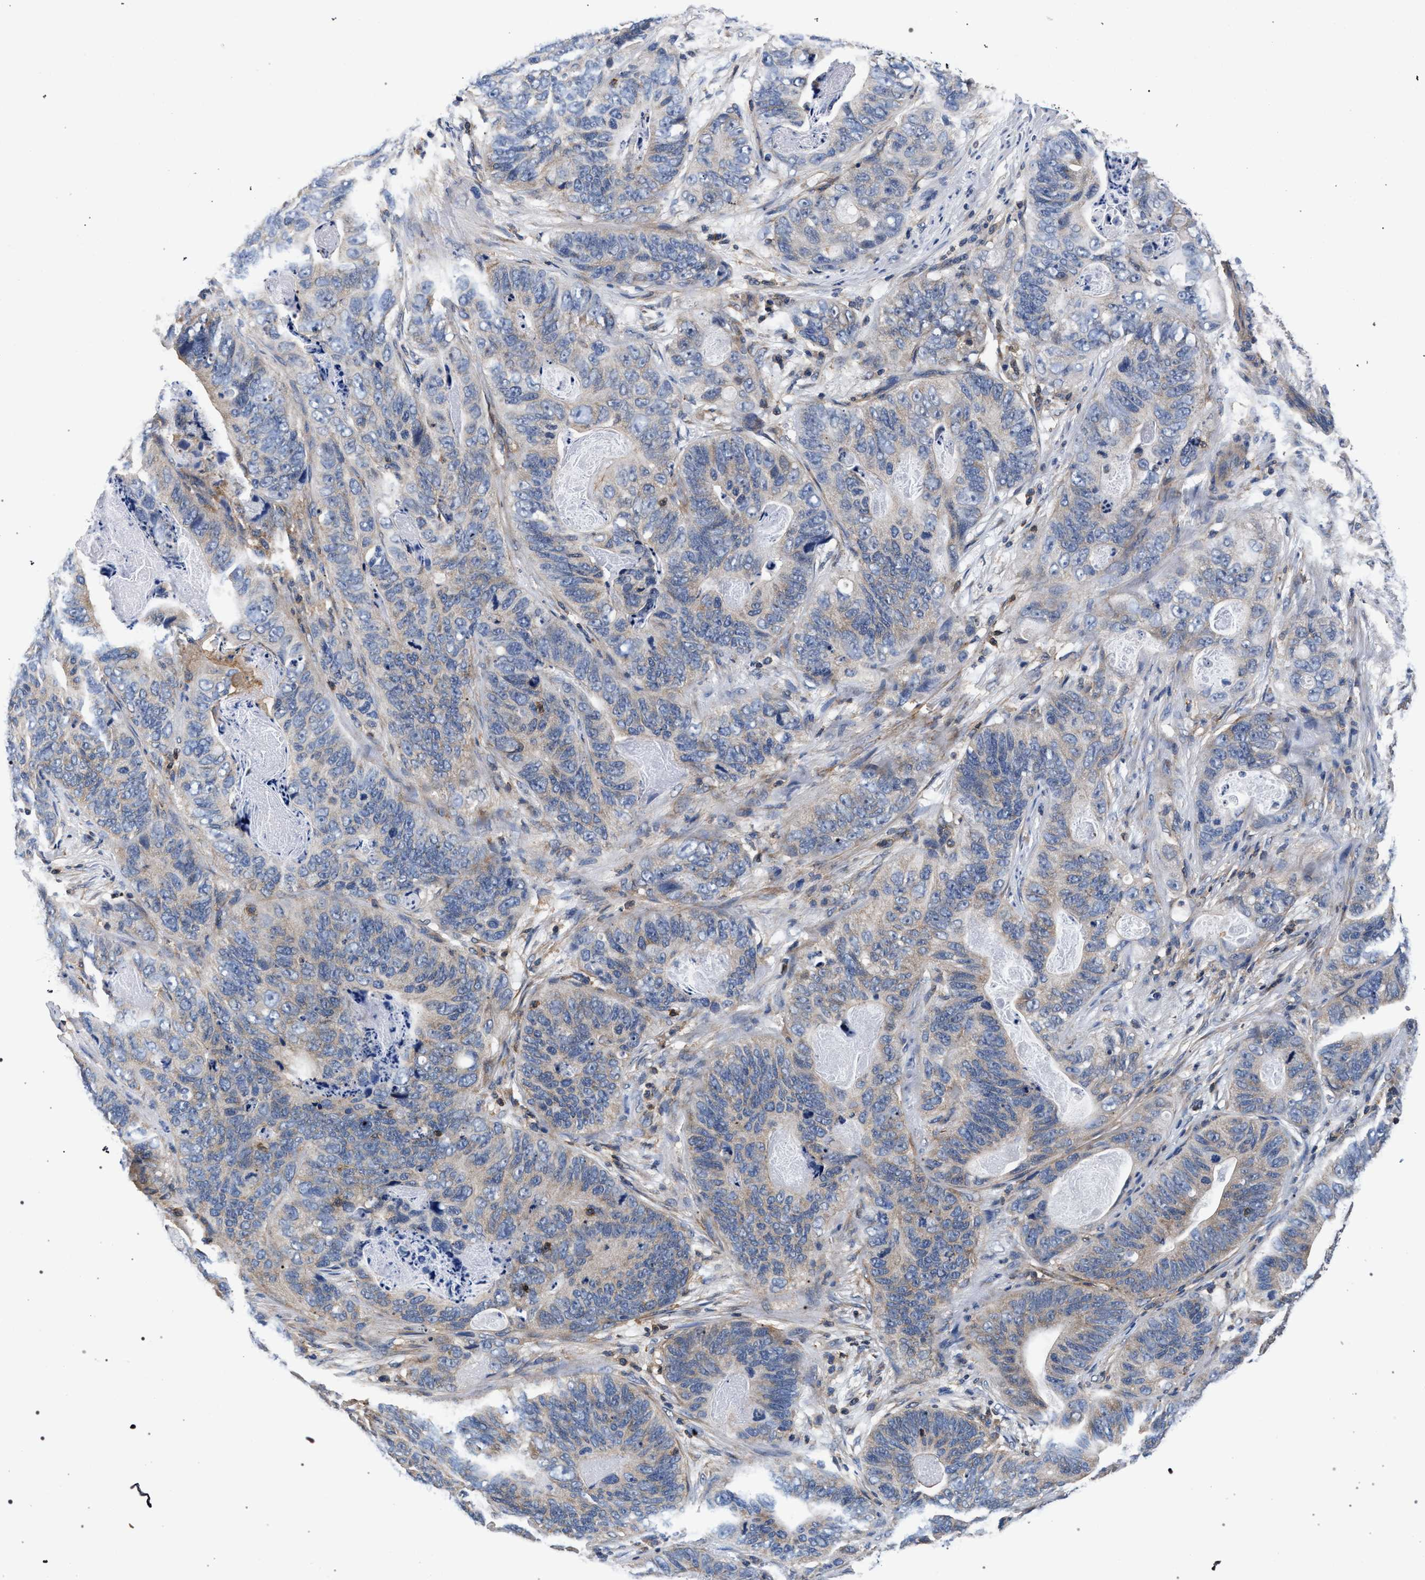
{"staining": {"intensity": "weak", "quantity": "<25%", "location": "cytoplasmic/membranous"}, "tissue": "stomach cancer", "cell_type": "Tumor cells", "image_type": "cancer", "snomed": [{"axis": "morphology", "description": "Adenocarcinoma, NOS"}, {"axis": "topography", "description": "Stomach"}], "caption": "The immunohistochemistry photomicrograph has no significant staining in tumor cells of adenocarcinoma (stomach) tissue.", "gene": "LASP1", "patient": {"sex": "female", "age": 89}}